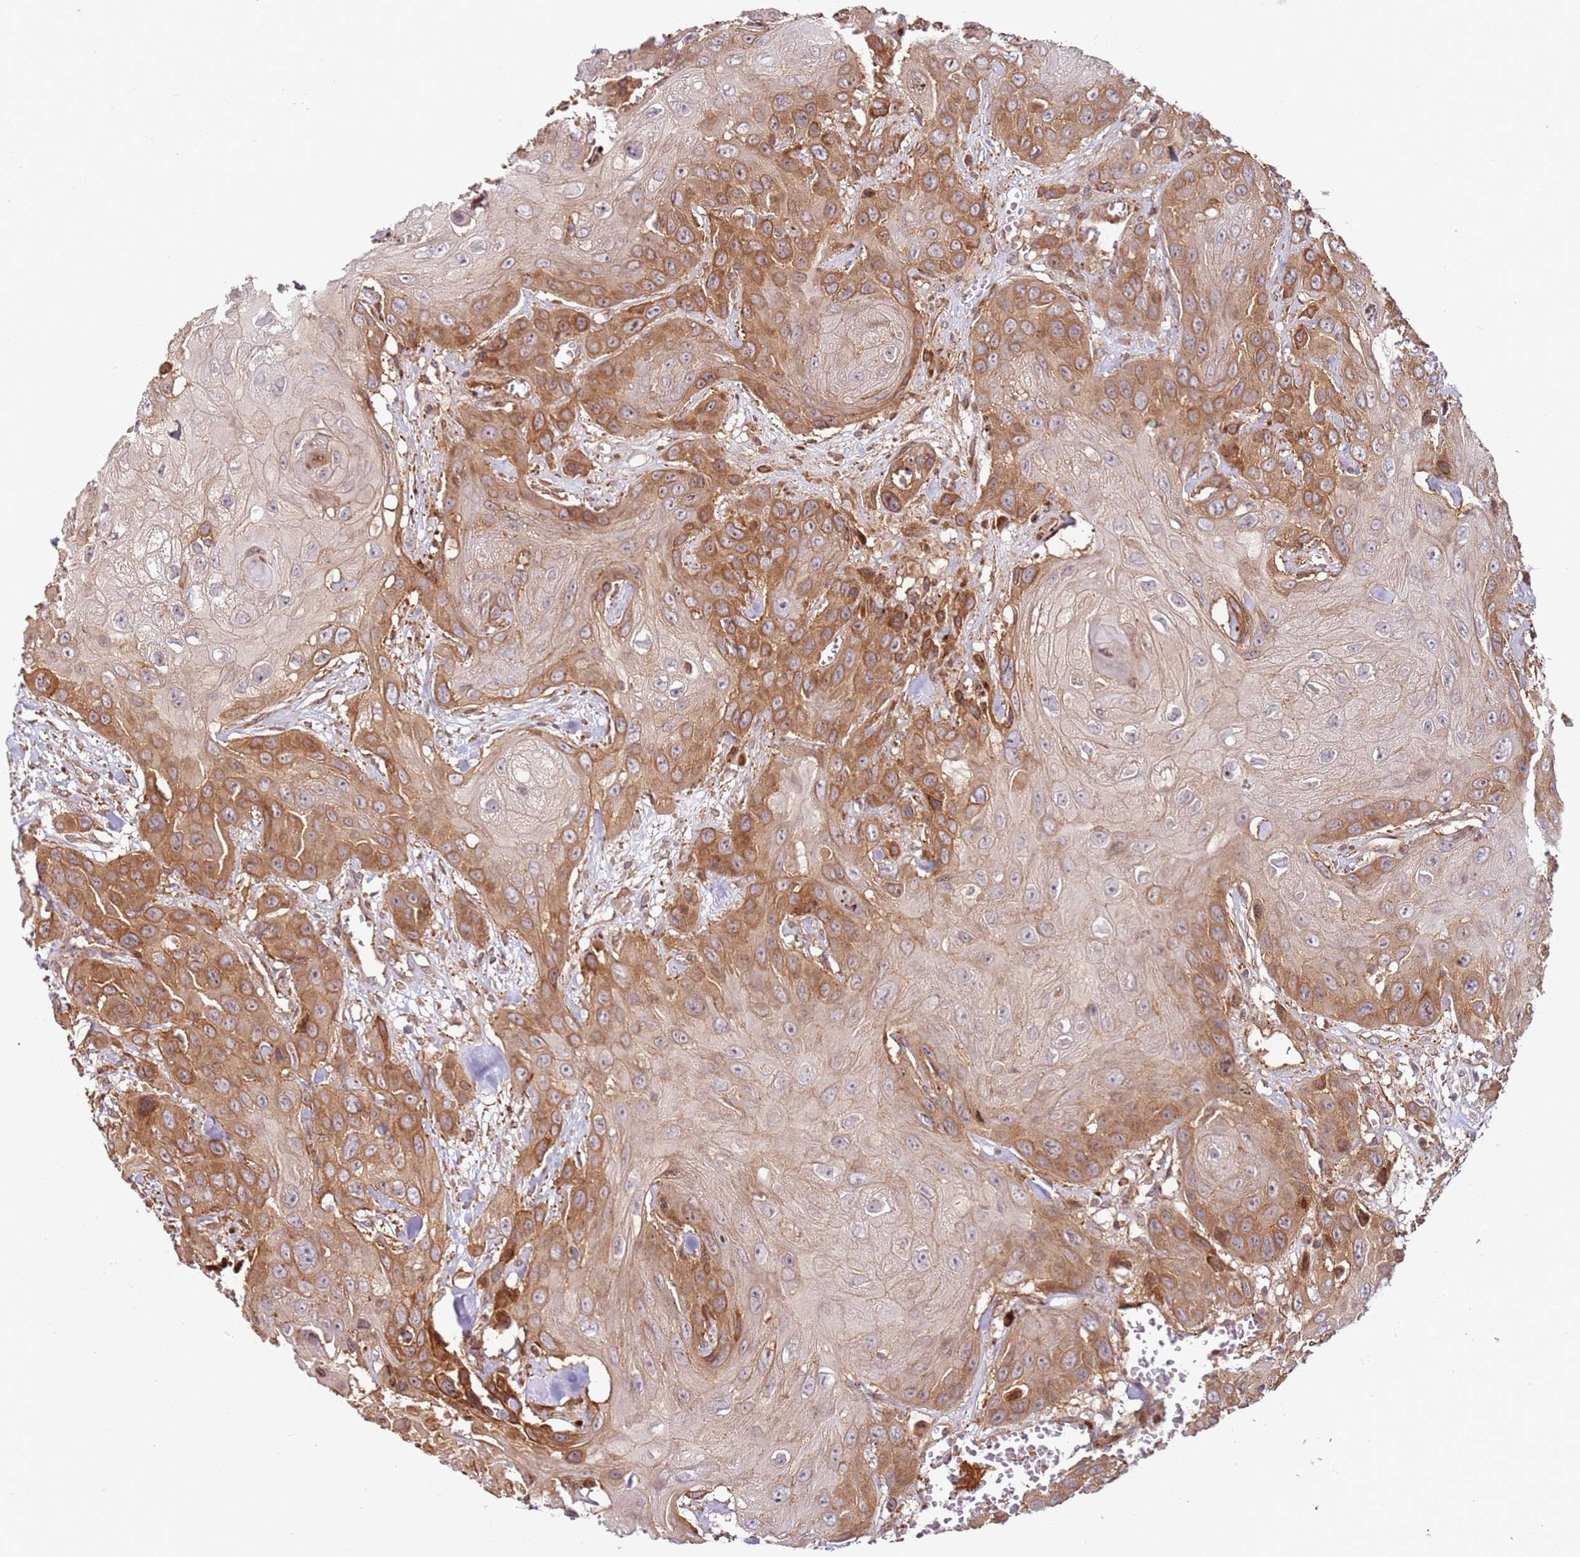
{"staining": {"intensity": "moderate", "quantity": ">75%", "location": "cytoplasmic/membranous"}, "tissue": "head and neck cancer", "cell_type": "Tumor cells", "image_type": "cancer", "snomed": [{"axis": "morphology", "description": "Squamous cell carcinoma, NOS"}, {"axis": "topography", "description": "Head-Neck"}], "caption": "A photomicrograph showing moderate cytoplasmic/membranous expression in approximately >75% of tumor cells in head and neck squamous cell carcinoma, as visualized by brown immunohistochemical staining.", "gene": "TMEM233", "patient": {"sex": "male", "age": 81}}